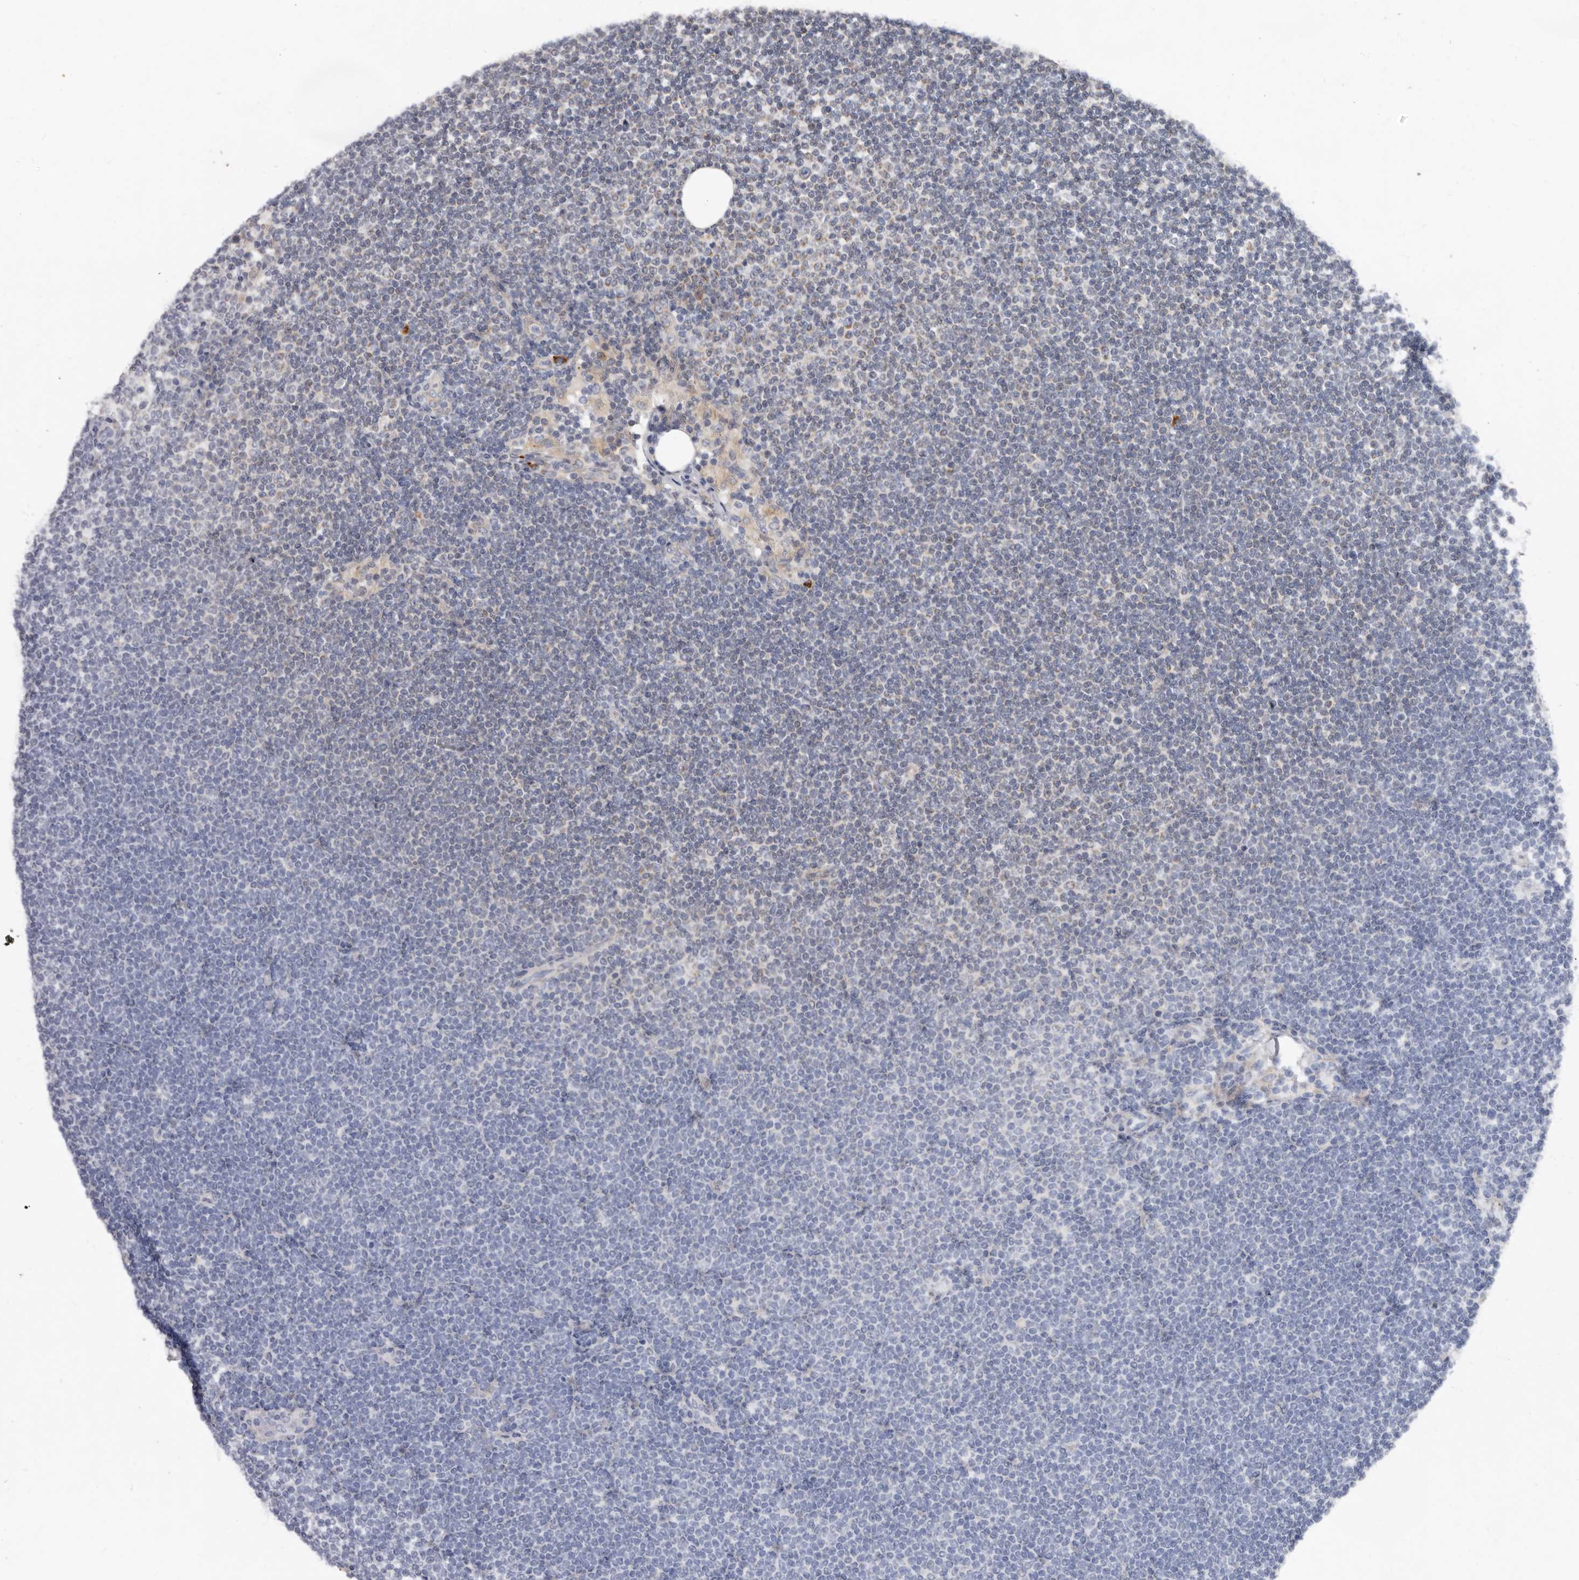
{"staining": {"intensity": "negative", "quantity": "none", "location": "none"}, "tissue": "lymphoma", "cell_type": "Tumor cells", "image_type": "cancer", "snomed": [{"axis": "morphology", "description": "Malignant lymphoma, non-Hodgkin's type, Low grade"}, {"axis": "topography", "description": "Lymph node"}], "caption": "Immunohistochemistry of human lymphoma displays no expression in tumor cells.", "gene": "SPTA1", "patient": {"sex": "female", "age": 53}}